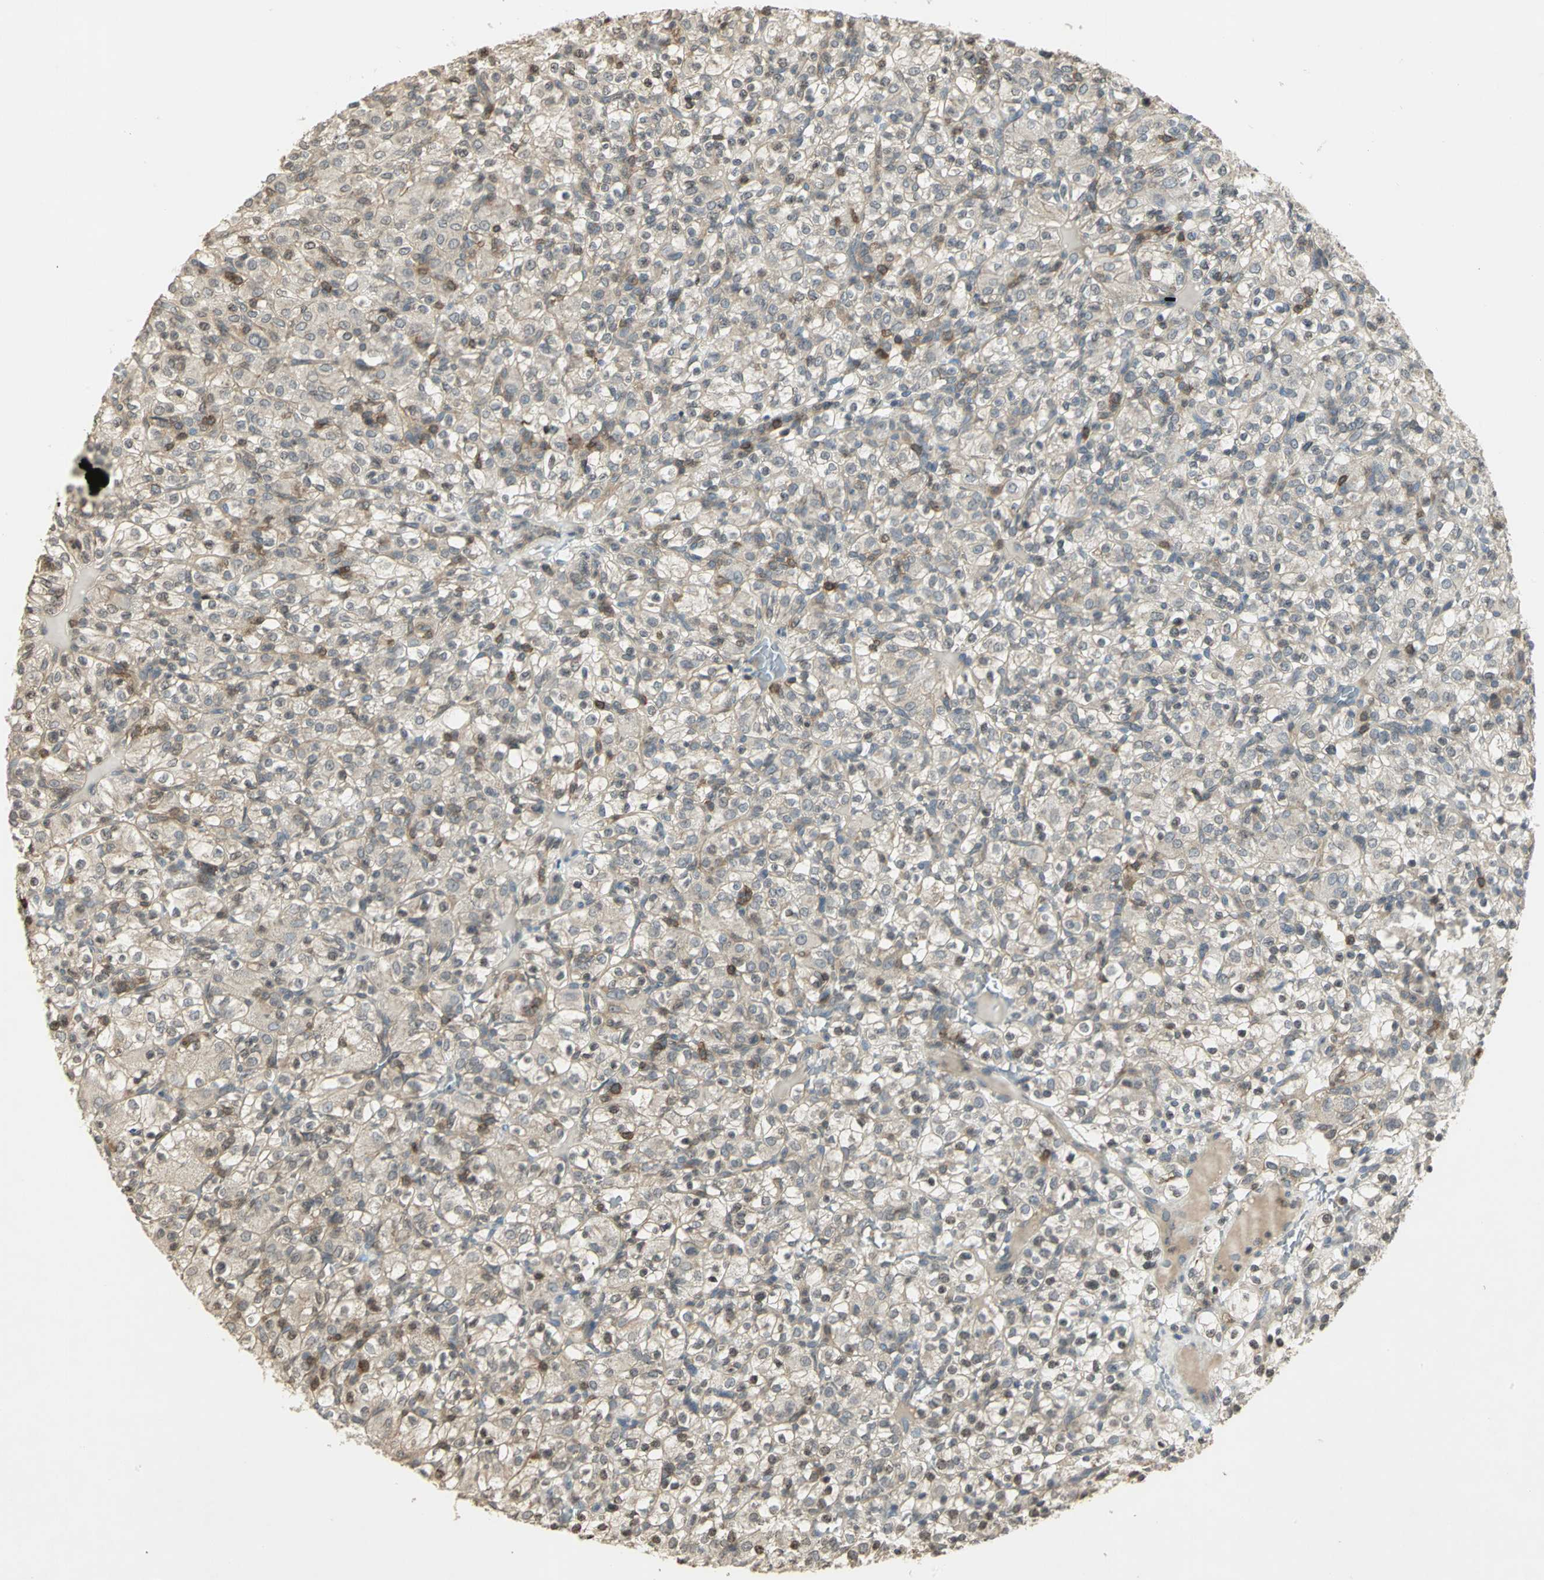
{"staining": {"intensity": "weak", "quantity": "<25%", "location": "nuclear"}, "tissue": "renal cancer", "cell_type": "Tumor cells", "image_type": "cancer", "snomed": [{"axis": "morphology", "description": "Normal tissue, NOS"}, {"axis": "morphology", "description": "Adenocarcinoma, NOS"}, {"axis": "topography", "description": "Kidney"}], "caption": "DAB immunohistochemical staining of renal adenocarcinoma displays no significant positivity in tumor cells.", "gene": "IL16", "patient": {"sex": "female", "age": 72}}